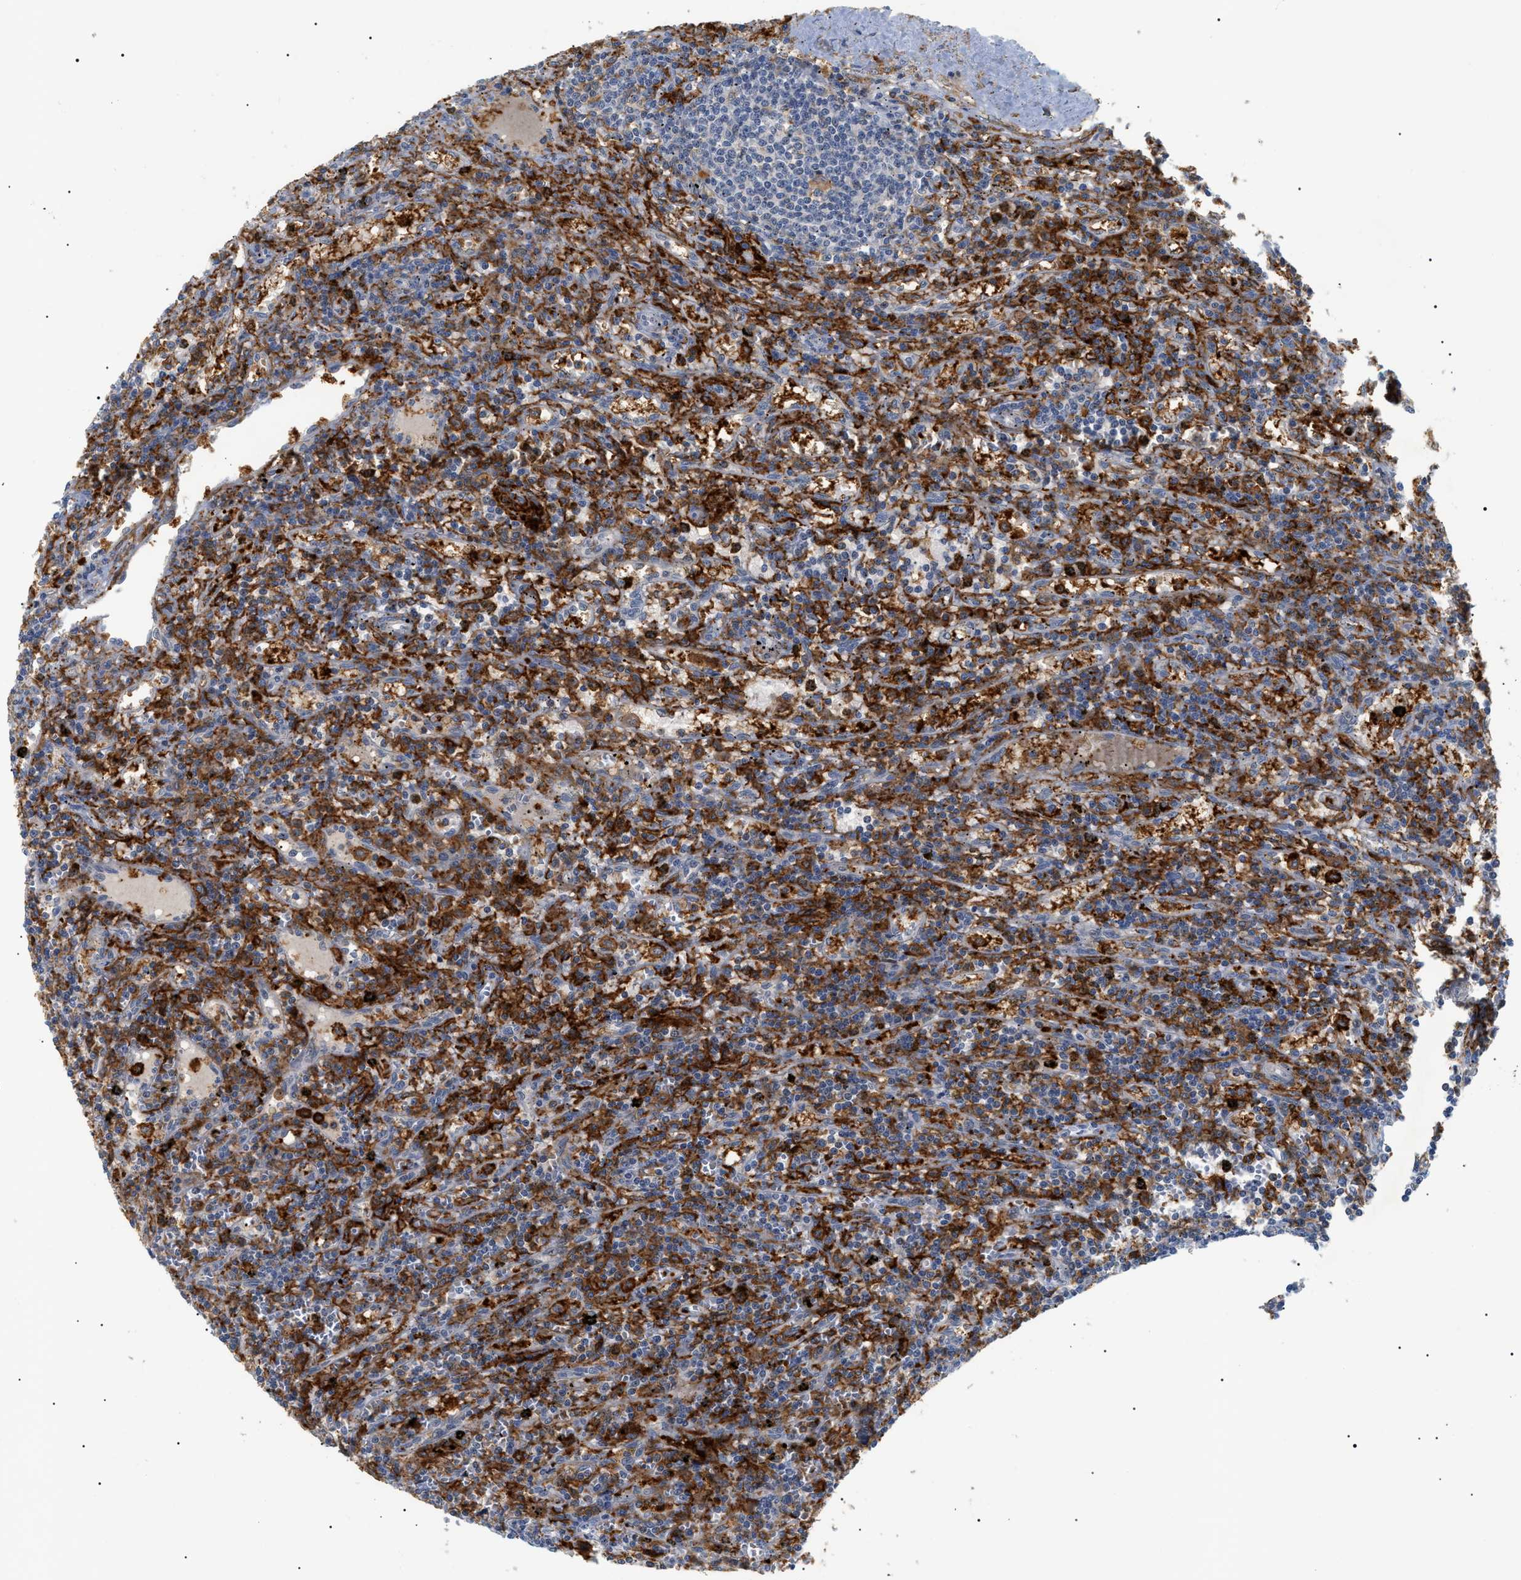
{"staining": {"intensity": "negative", "quantity": "none", "location": "none"}, "tissue": "lymphoma", "cell_type": "Tumor cells", "image_type": "cancer", "snomed": [{"axis": "morphology", "description": "Malignant lymphoma, non-Hodgkin's type, Low grade"}, {"axis": "topography", "description": "Spleen"}], "caption": "Protein analysis of lymphoma demonstrates no significant positivity in tumor cells.", "gene": "CD300A", "patient": {"sex": "male", "age": 76}}